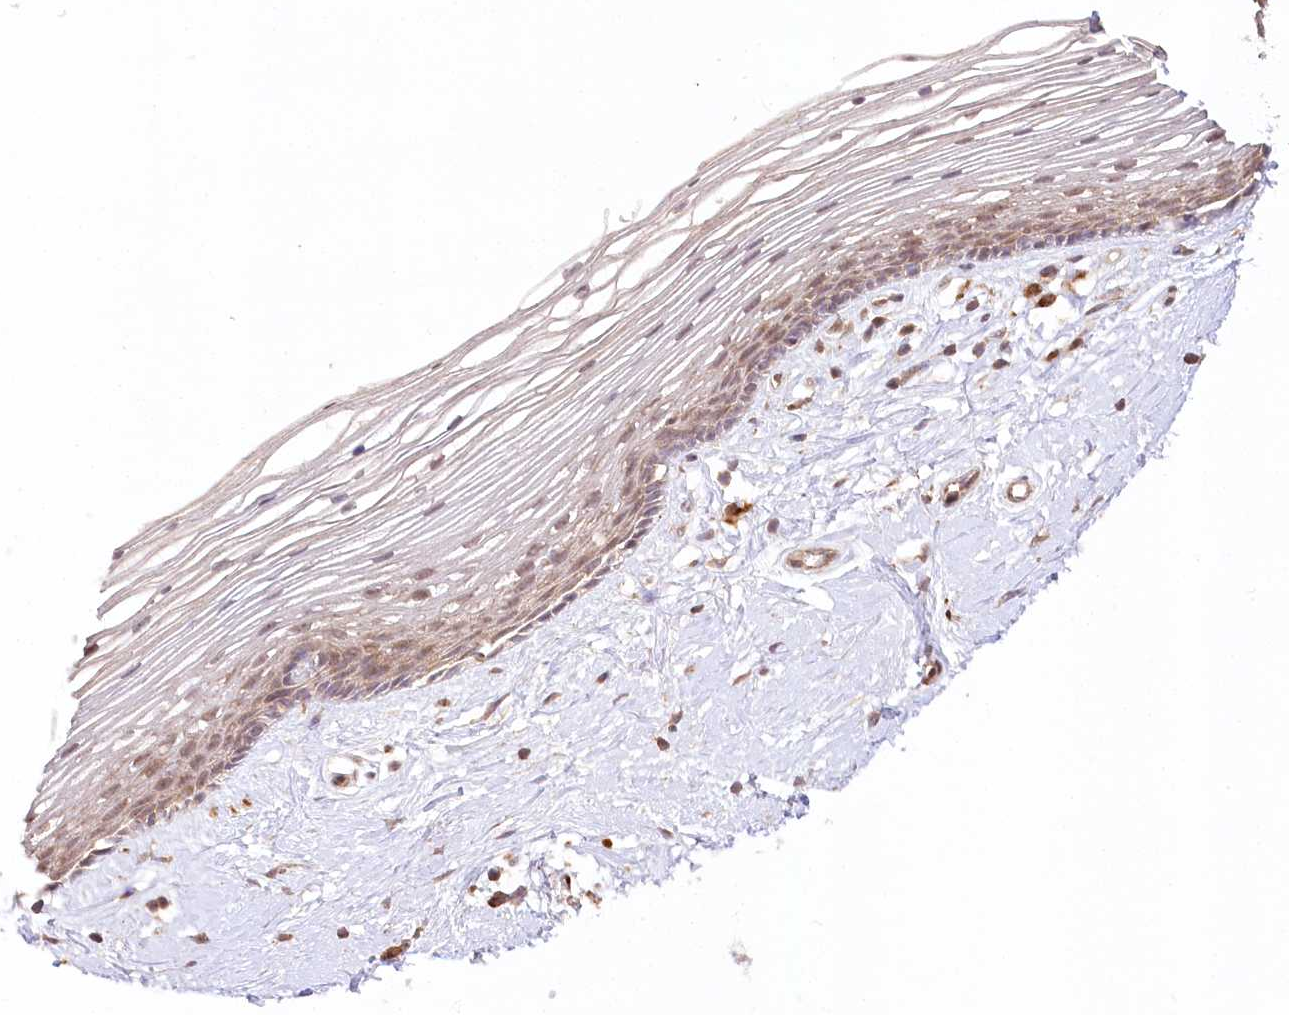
{"staining": {"intensity": "moderate", "quantity": ">75%", "location": "cytoplasmic/membranous,nuclear"}, "tissue": "vagina", "cell_type": "Squamous epithelial cells", "image_type": "normal", "snomed": [{"axis": "morphology", "description": "Normal tissue, NOS"}, {"axis": "topography", "description": "Vagina"}], "caption": "This image demonstrates immunohistochemistry (IHC) staining of normal human vagina, with medium moderate cytoplasmic/membranous,nuclear positivity in about >75% of squamous epithelial cells.", "gene": "DMXL1", "patient": {"sex": "female", "age": 46}}